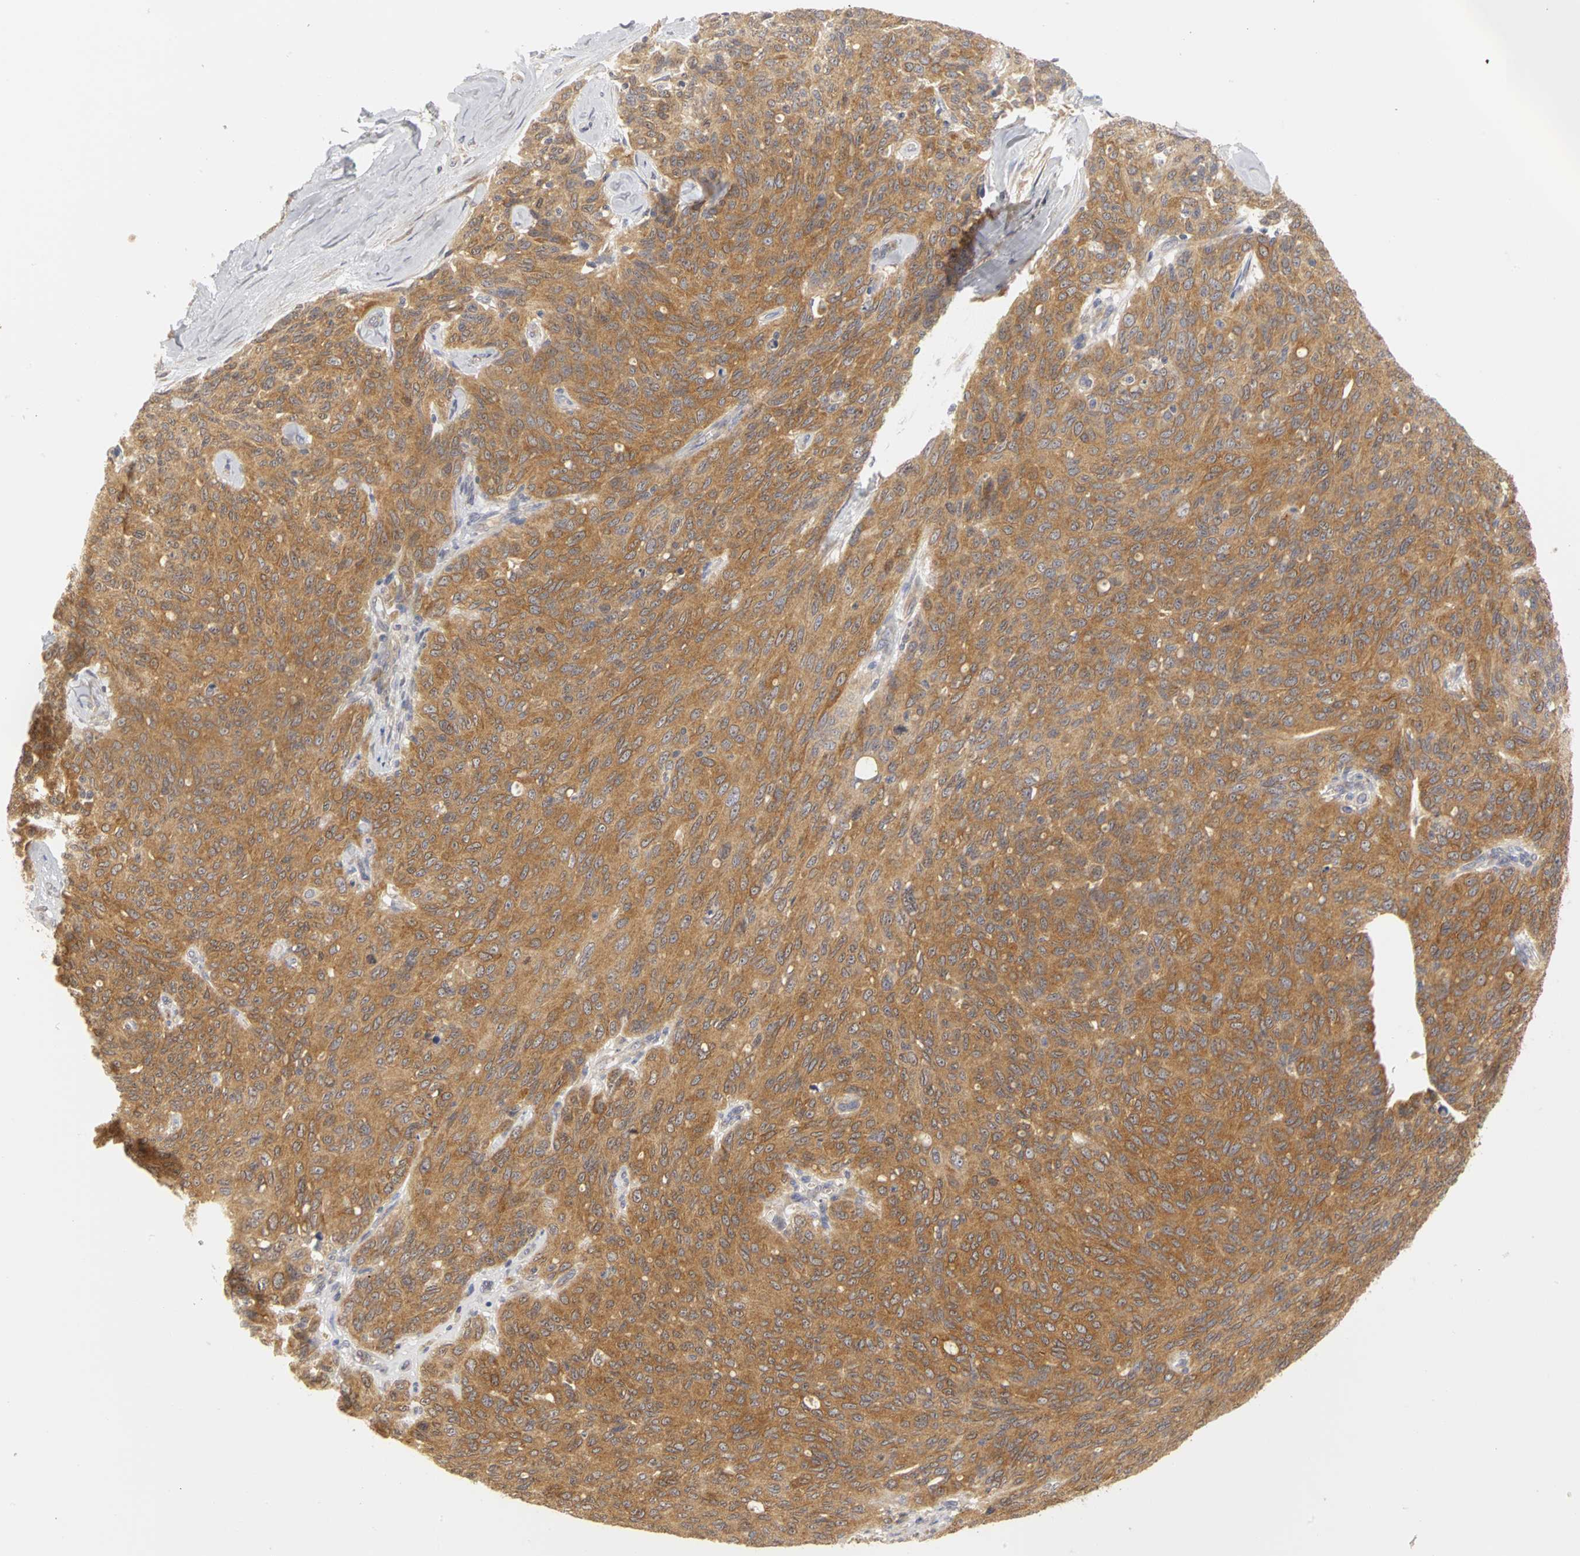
{"staining": {"intensity": "moderate", "quantity": ">75%", "location": "cytoplasmic/membranous"}, "tissue": "ovarian cancer", "cell_type": "Tumor cells", "image_type": "cancer", "snomed": [{"axis": "morphology", "description": "Carcinoma, endometroid"}, {"axis": "topography", "description": "Ovary"}], "caption": "Tumor cells display moderate cytoplasmic/membranous staining in about >75% of cells in ovarian cancer (endometroid carcinoma).", "gene": "IRAK1", "patient": {"sex": "female", "age": 60}}